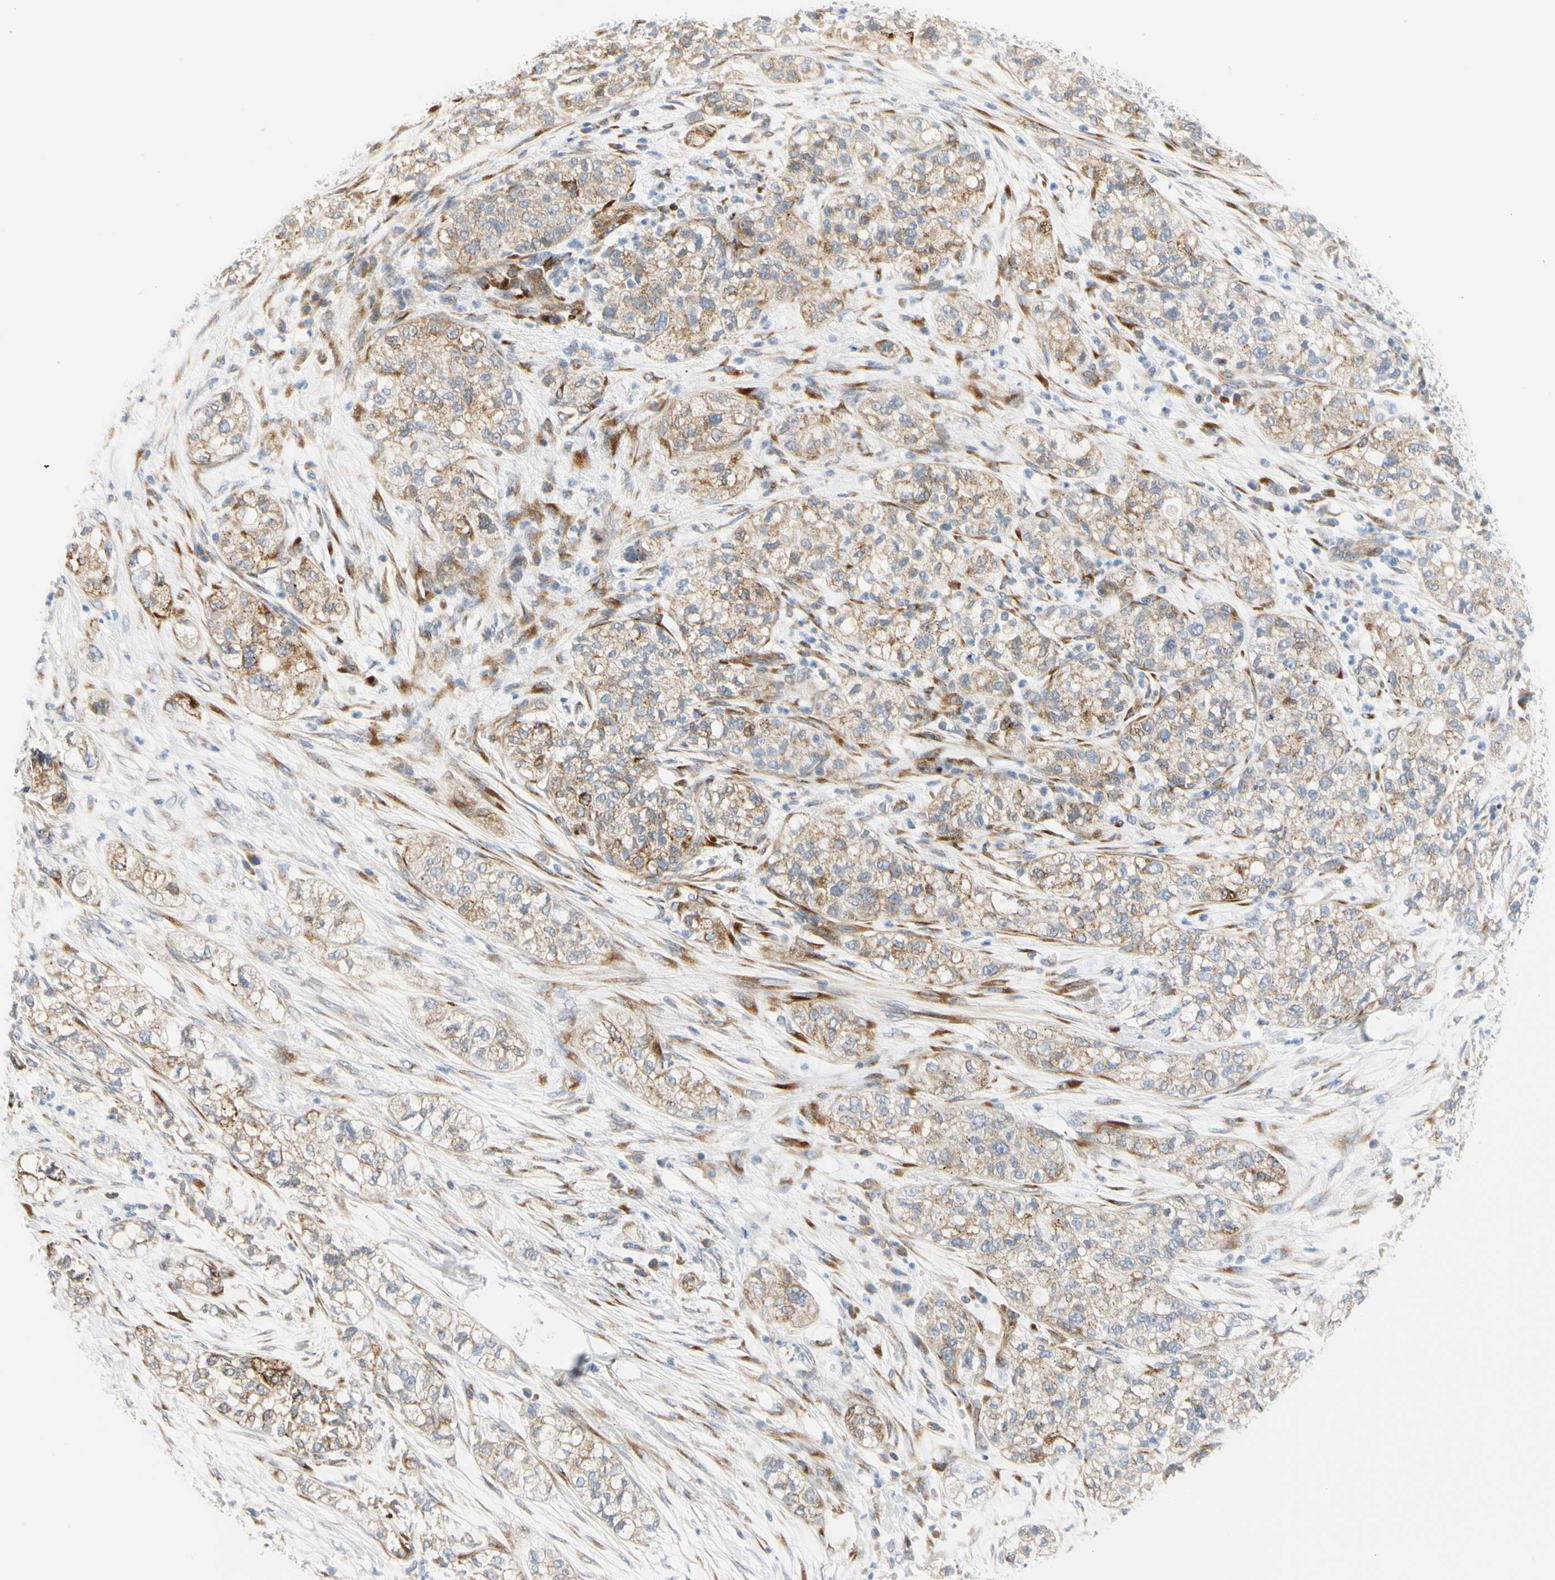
{"staining": {"intensity": "weak", "quantity": ">75%", "location": "cytoplasmic/membranous"}, "tissue": "pancreatic cancer", "cell_type": "Tumor cells", "image_type": "cancer", "snomed": [{"axis": "morphology", "description": "Adenocarcinoma, NOS"}, {"axis": "topography", "description": "Pancreas"}], "caption": "Pancreatic cancer was stained to show a protein in brown. There is low levels of weak cytoplasmic/membranous expression in about >75% of tumor cells. (DAB (3,3'-diaminobenzidine) IHC with brightfield microscopy, high magnification).", "gene": "ZNF236", "patient": {"sex": "female", "age": 78}}